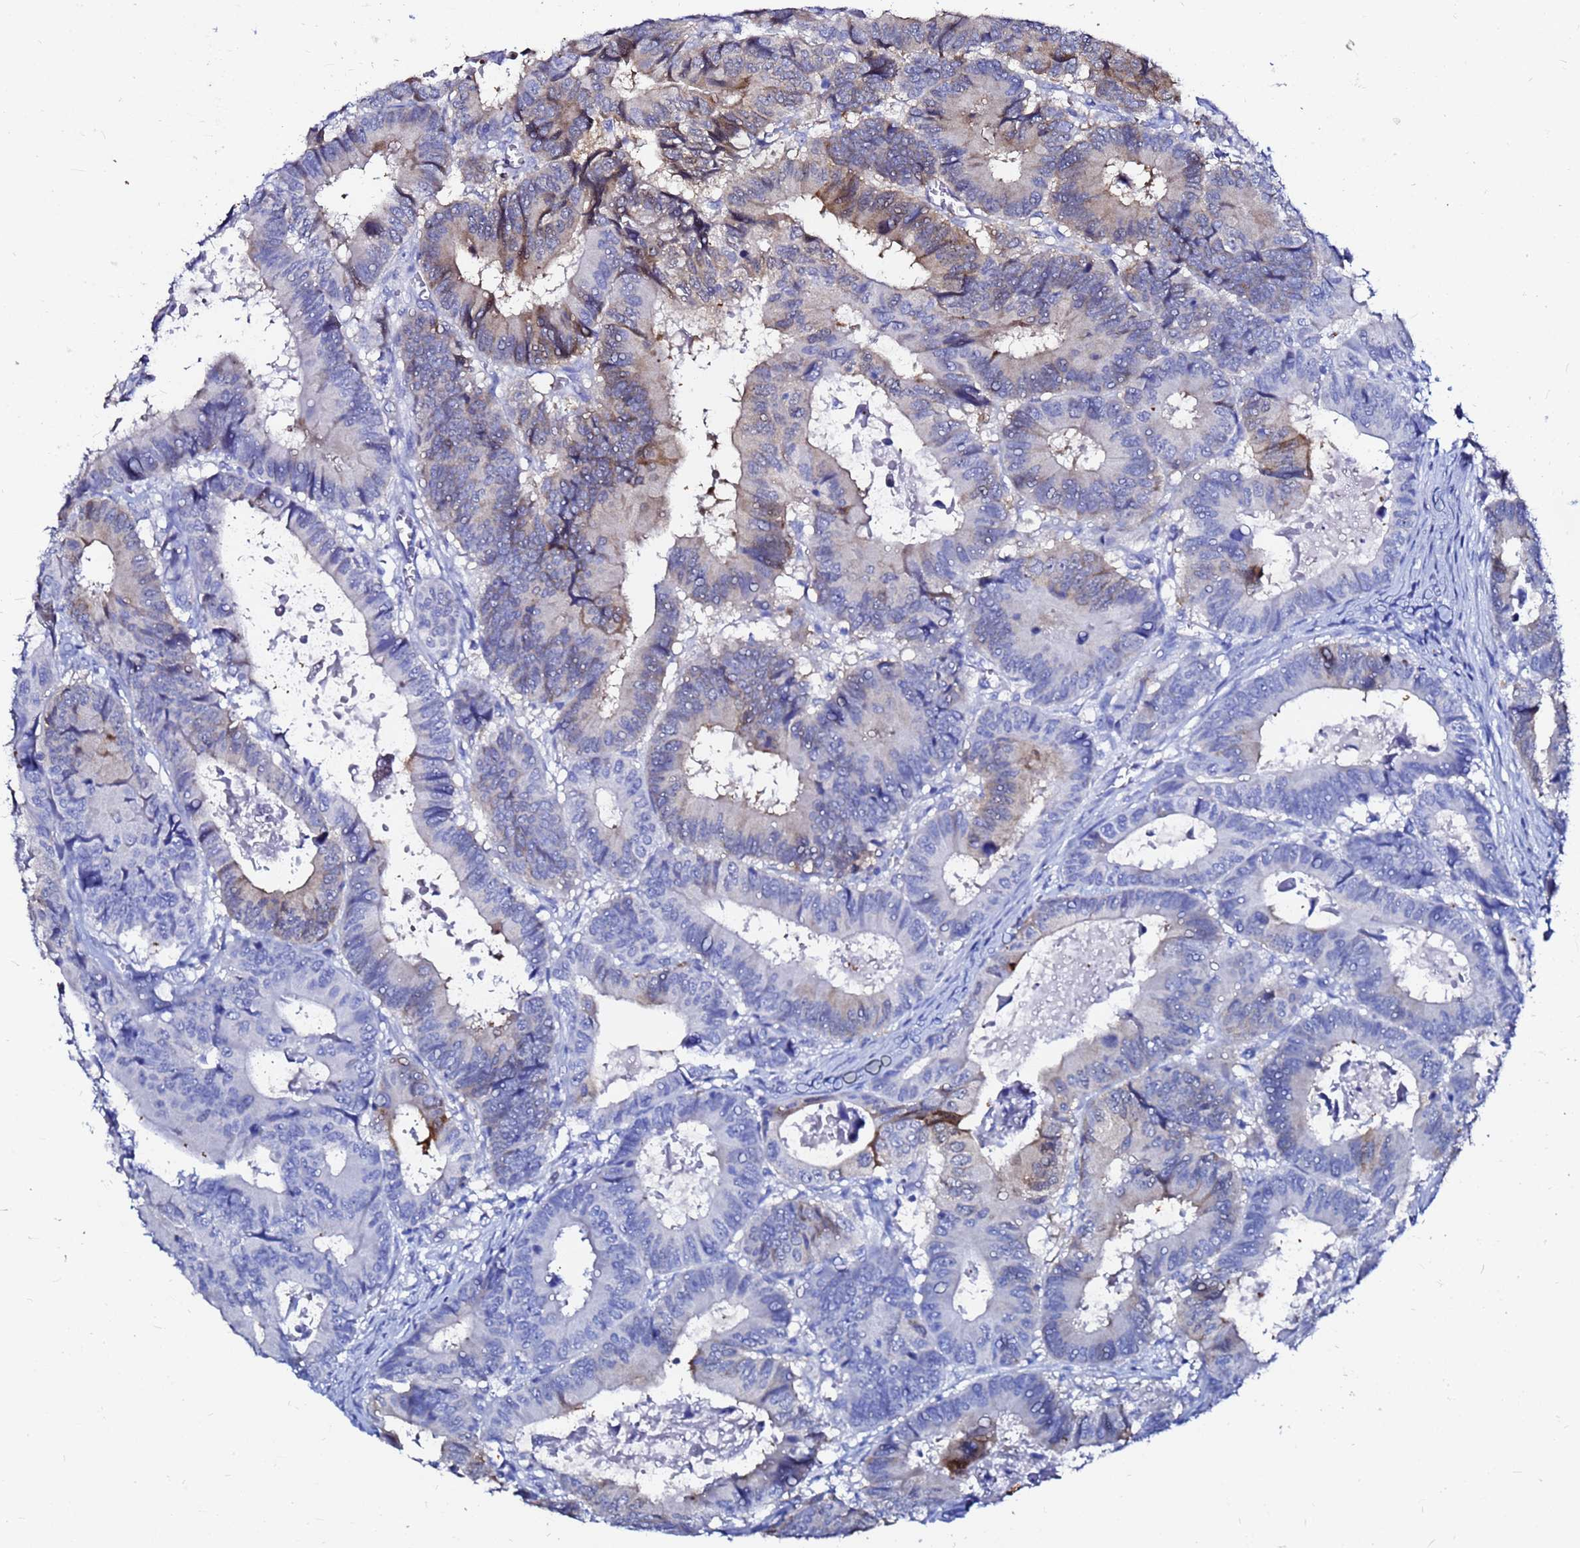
{"staining": {"intensity": "weak", "quantity": "<25%", "location": "cytoplasmic/membranous"}, "tissue": "colorectal cancer", "cell_type": "Tumor cells", "image_type": "cancer", "snomed": [{"axis": "morphology", "description": "Adenocarcinoma, NOS"}, {"axis": "topography", "description": "Colon"}], "caption": "DAB (3,3'-diaminobenzidine) immunohistochemical staining of human adenocarcinoma (colorectal) reveals no significant staining in tumor cells.", "gene": "PPP1R14C", "patient": {"sex": "male", "age": 85}}